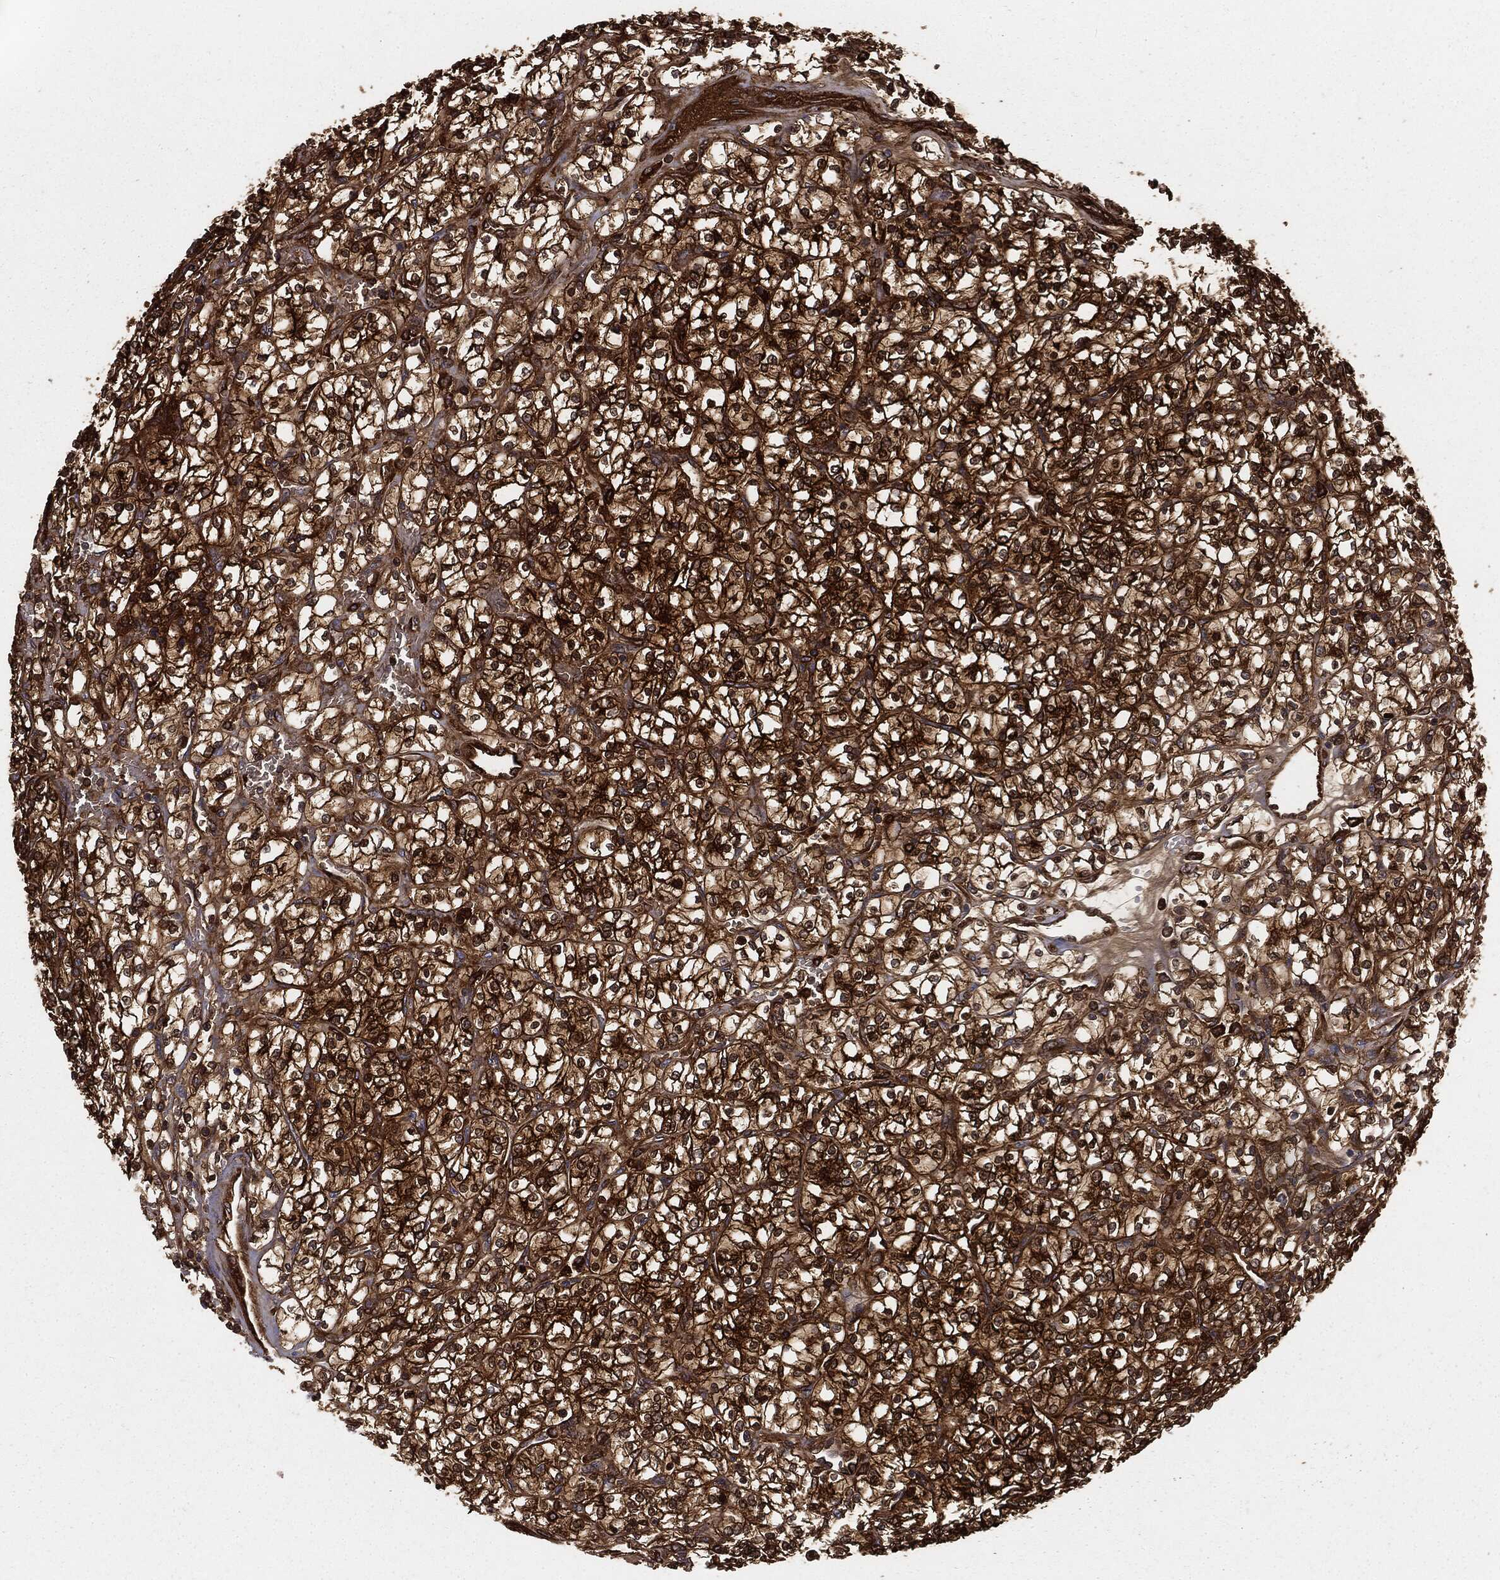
{"staining": {"intensity": "strong", "quantity": ">75%", "location": "cytoplasmic/membranous"}, "tissue": "renal cancer", "cell_type": "Tumor cells", "image_type": "cancer", "snomed": [{"axis": "morphology", "description": "Adenocarcinoma, NOS"}, {"axis": "topography", "description": "Kidney"}], "caption": "Immunohistochemistry (IHC) of human renal cancer displays high levels of strong cytoplasmic/membranous staining in approximately >75% of tumor cells.", "gene": "GNB5", "patient": {"sex": "female", "age": 64}}